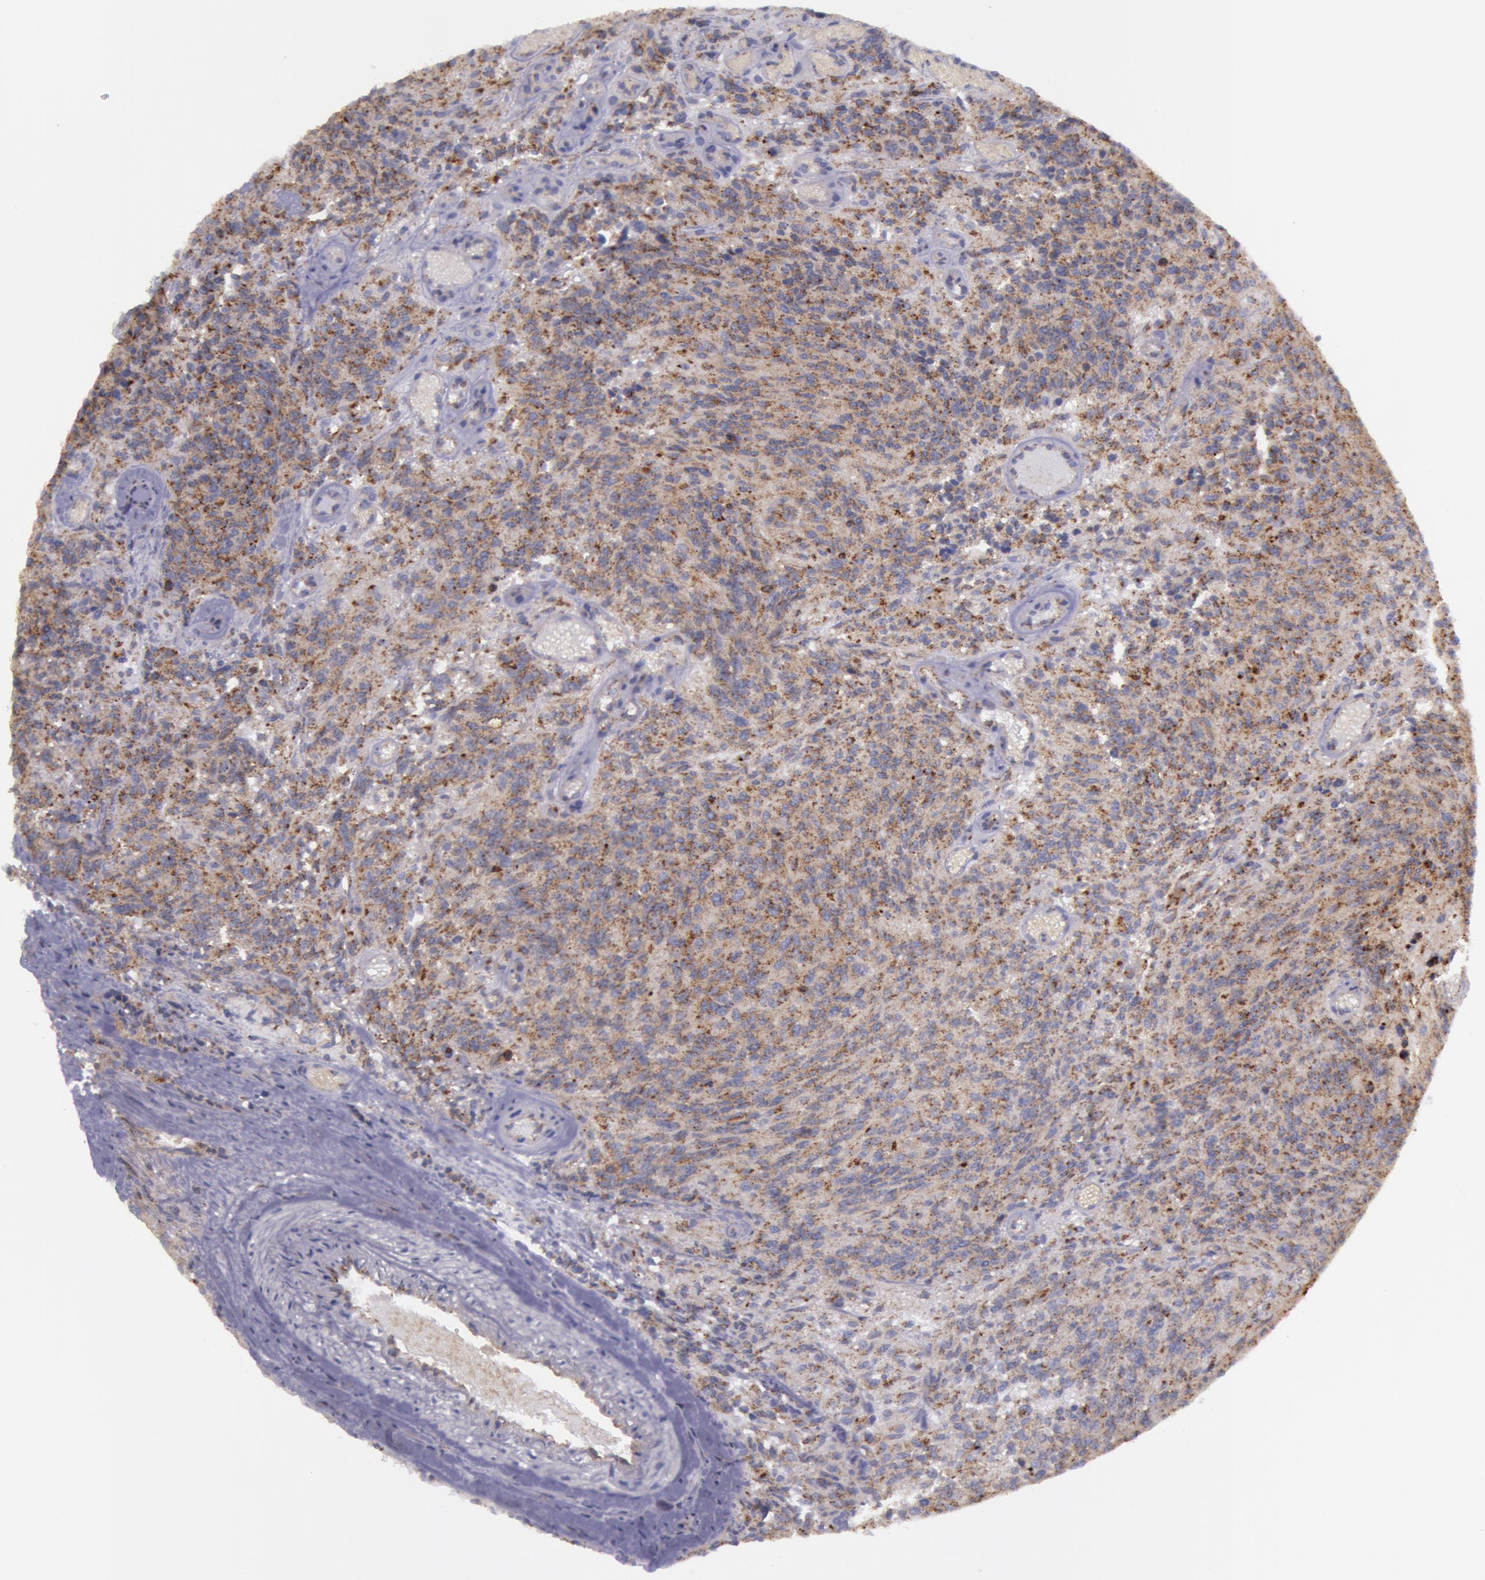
{"staining": {"intensity": "moderate", "quantity": ">75%", "location": "cytoplasmic/membranous"}, "tissue": "glioma", "cell_type": "Tumor cells", "image_type": "cancer", "snomed": [{"axis": "morphology", "description": "Glioma, malignant, High grade"}, {"axis": "topography", "description": "Brain"}], "caption": "Immunohistochemical staining of human high-grade glioma (malignant) reveals medium levels of moderate cytoplasmic/membranous protein expression in approximately >75% of tumor cells.", "gene": "FLOT2", "patient": {"sex": "male", "age": 36}}